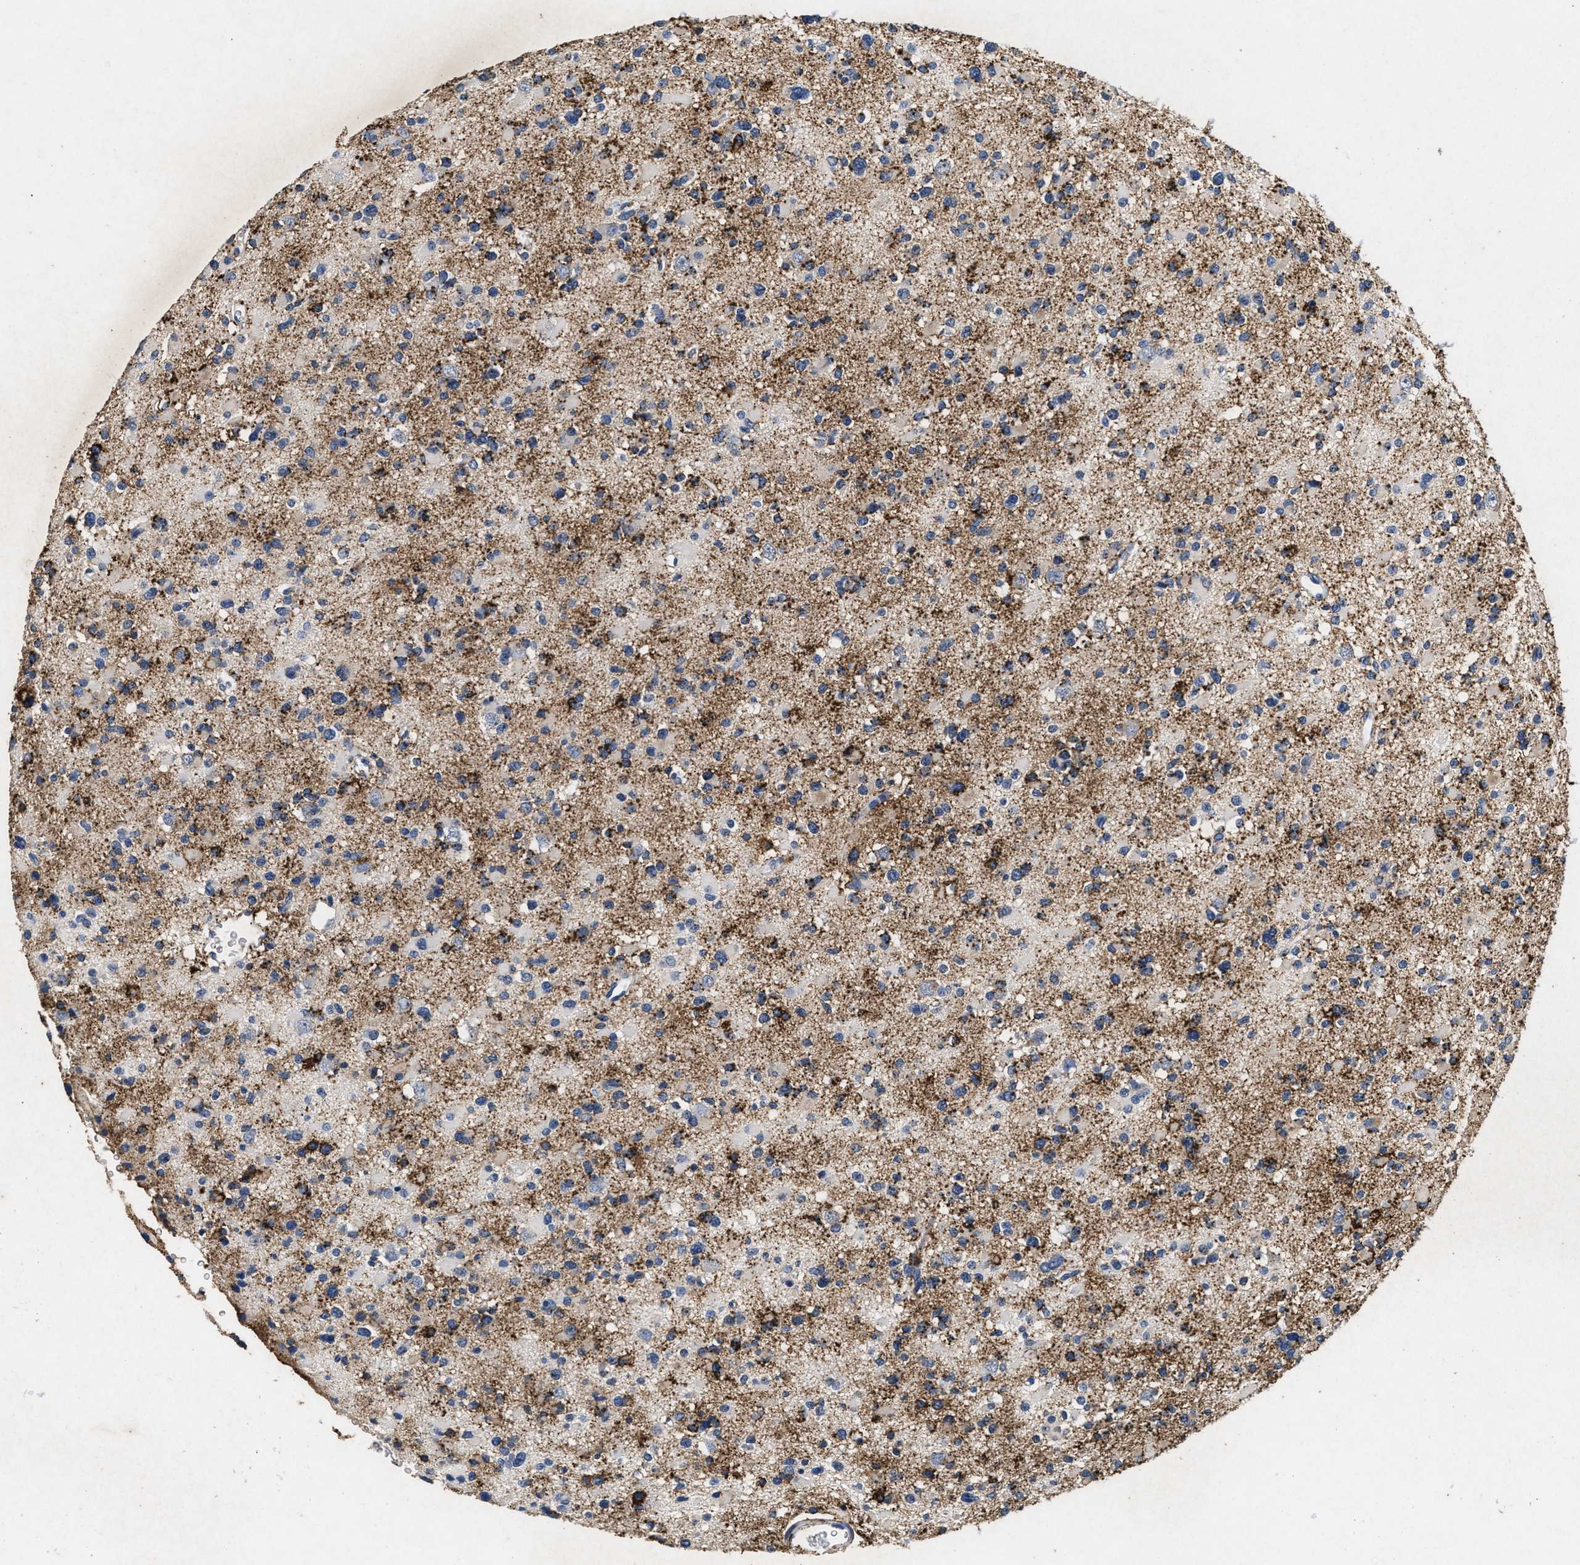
{"staining": {"intensity": "moderate", "quantity": "25%-75%", "location": "cytoplasmic/membranous"}, "tissue": "glioma", "cell_type": "Tumor cells", "image_type": "cancer", "snomed": [{"axis": "morphology", "description": "Glioma, malignant, Low grade"}, {"axis": "topography", "description": "Brain"}], "caption": "Protein expression analysis of human glioma reveals moderate cytoplasmic/membranous positivity in approximately 25%-75% of tumor cells.", "gene": "LTB4R2", "patient": {"sex": "female", "age": 22}}